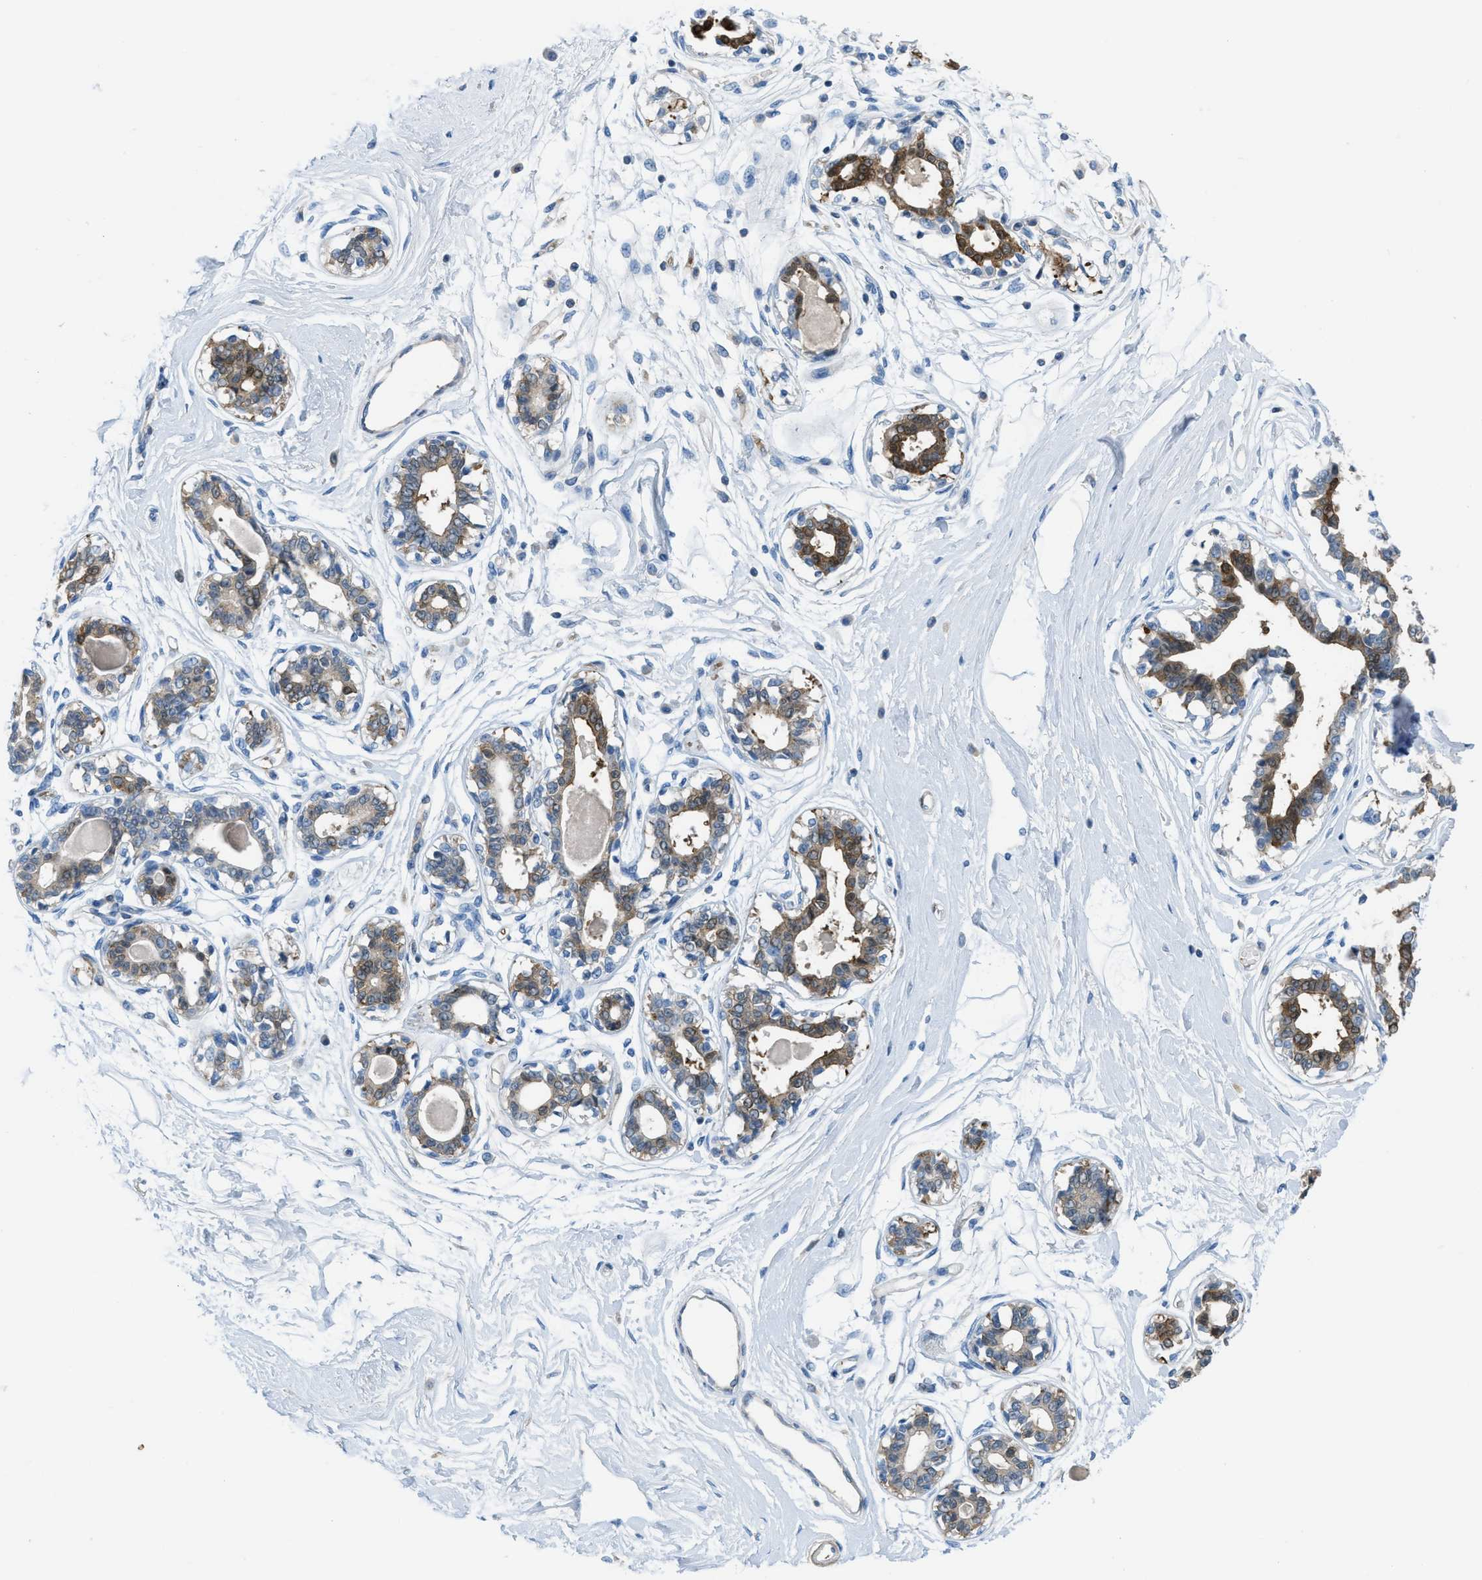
{"staining": {"intensity": "negative", "quantity": "none", "location": "none"}, "tissue": "breast", "cell_type": "Adipocytes", "image_type": "normal", "snomed": [{"axis": "morphology", "description": "Normal tissue, NOS"}, {"axis": "topography", "description": "Breast"}], "caption": "Immunohistochemical staining of unremarkable breast exhibits no significant positivity in adipocytes.", "gene": "MAPRE2", "patient": {"sex": "female", "age": 45}}